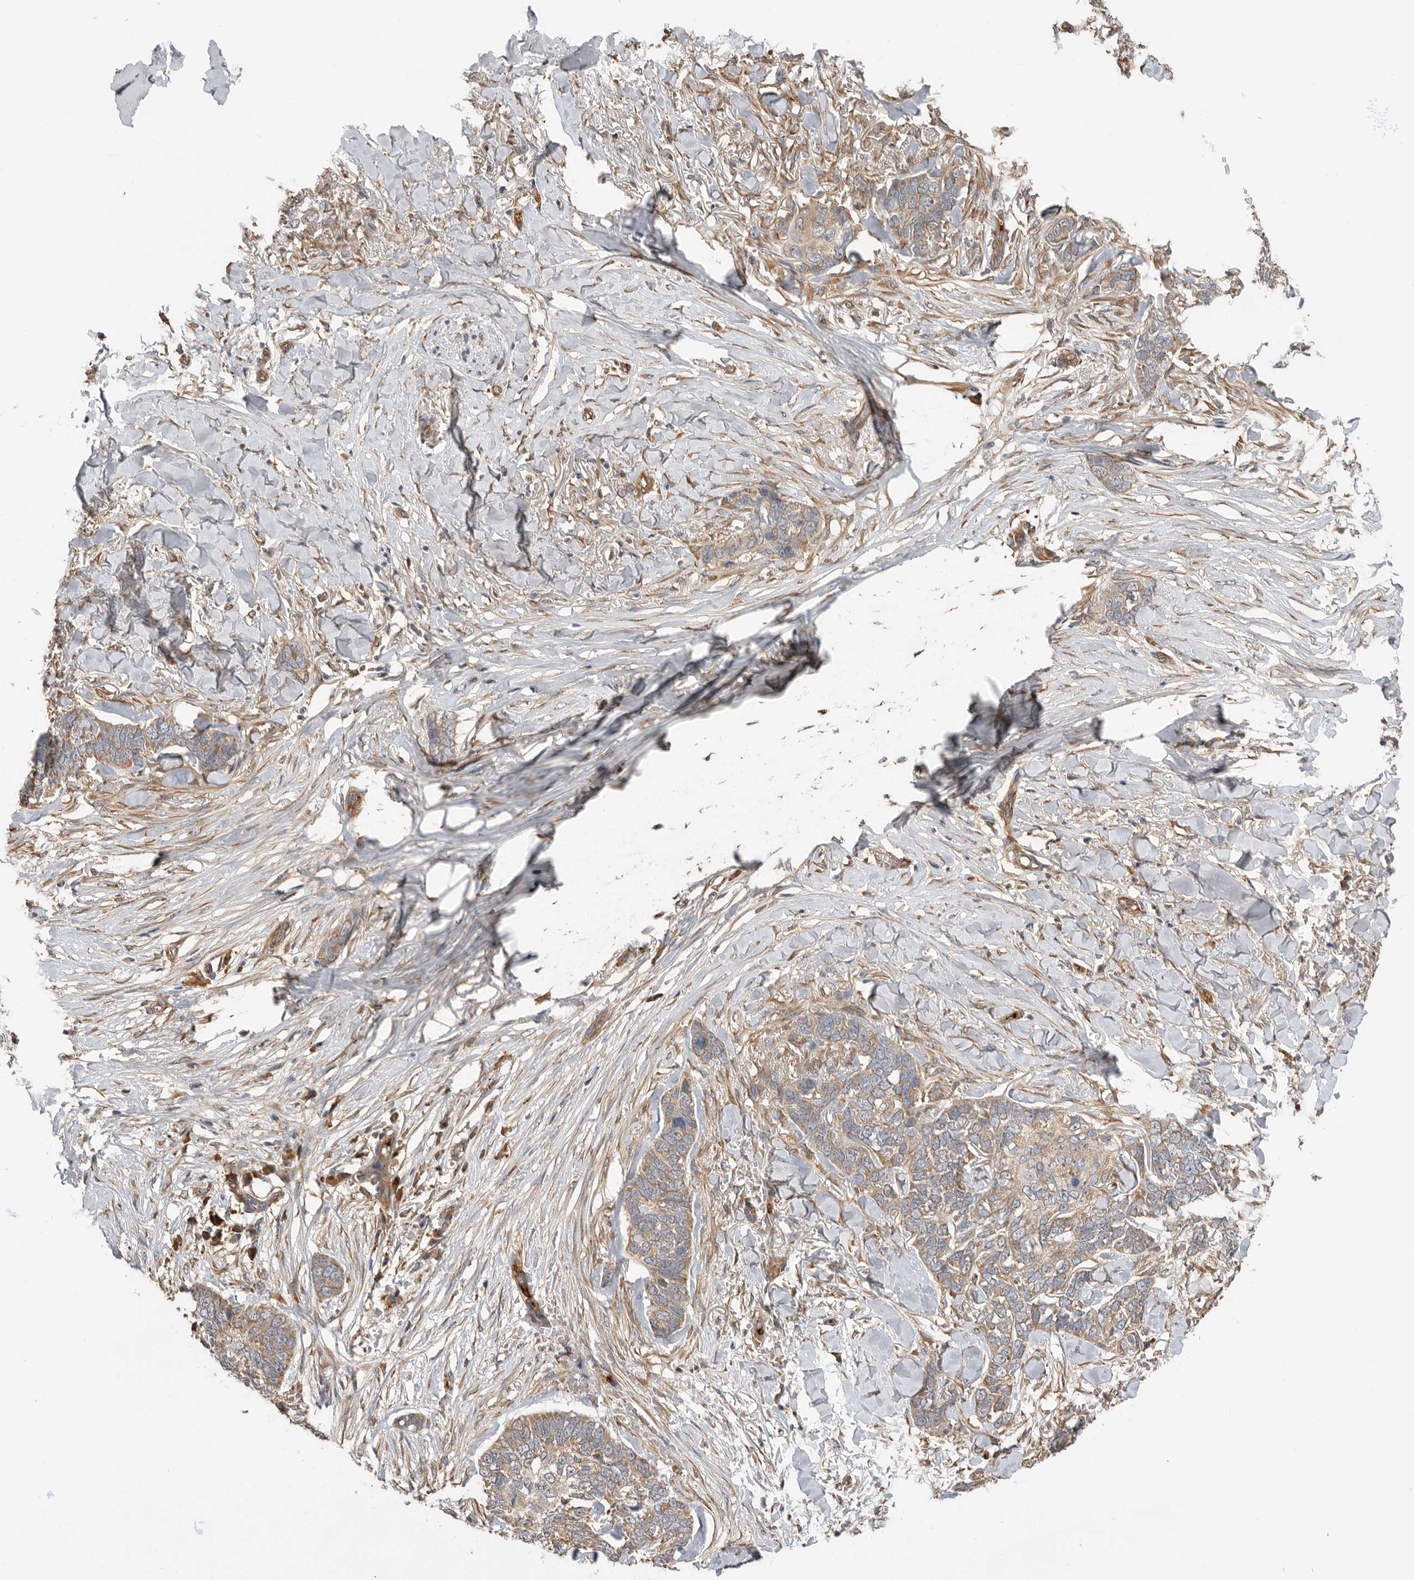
{"staining": {"intensity": "moderate", "quantity": ">75%", "location": "cytoplasmic/membranous"}, "tissue": "skin cancer", "cell_type": "Tumor cells", "image_type": "cancer", "snomed": [{"axis": "morphology", "description": "Normal tissue, NOS"}, {"axis": "morphology", "description": "Basal cell carcinoma"}, {"axis": "topography", "description": "Skin"}], "caption": "The immunohistochemical stain shows moderate cytoplasmic/membranous staining in tumor cells of skin cancer (basal cell carcinoma) tissue. The staining is performed using DAB brown chromogen to label protein expression. The nuclei are counter-stained blue using hematoxylin.", "gene": "CDC42BPB", "patient": {"sex": "male", "age": 77}}